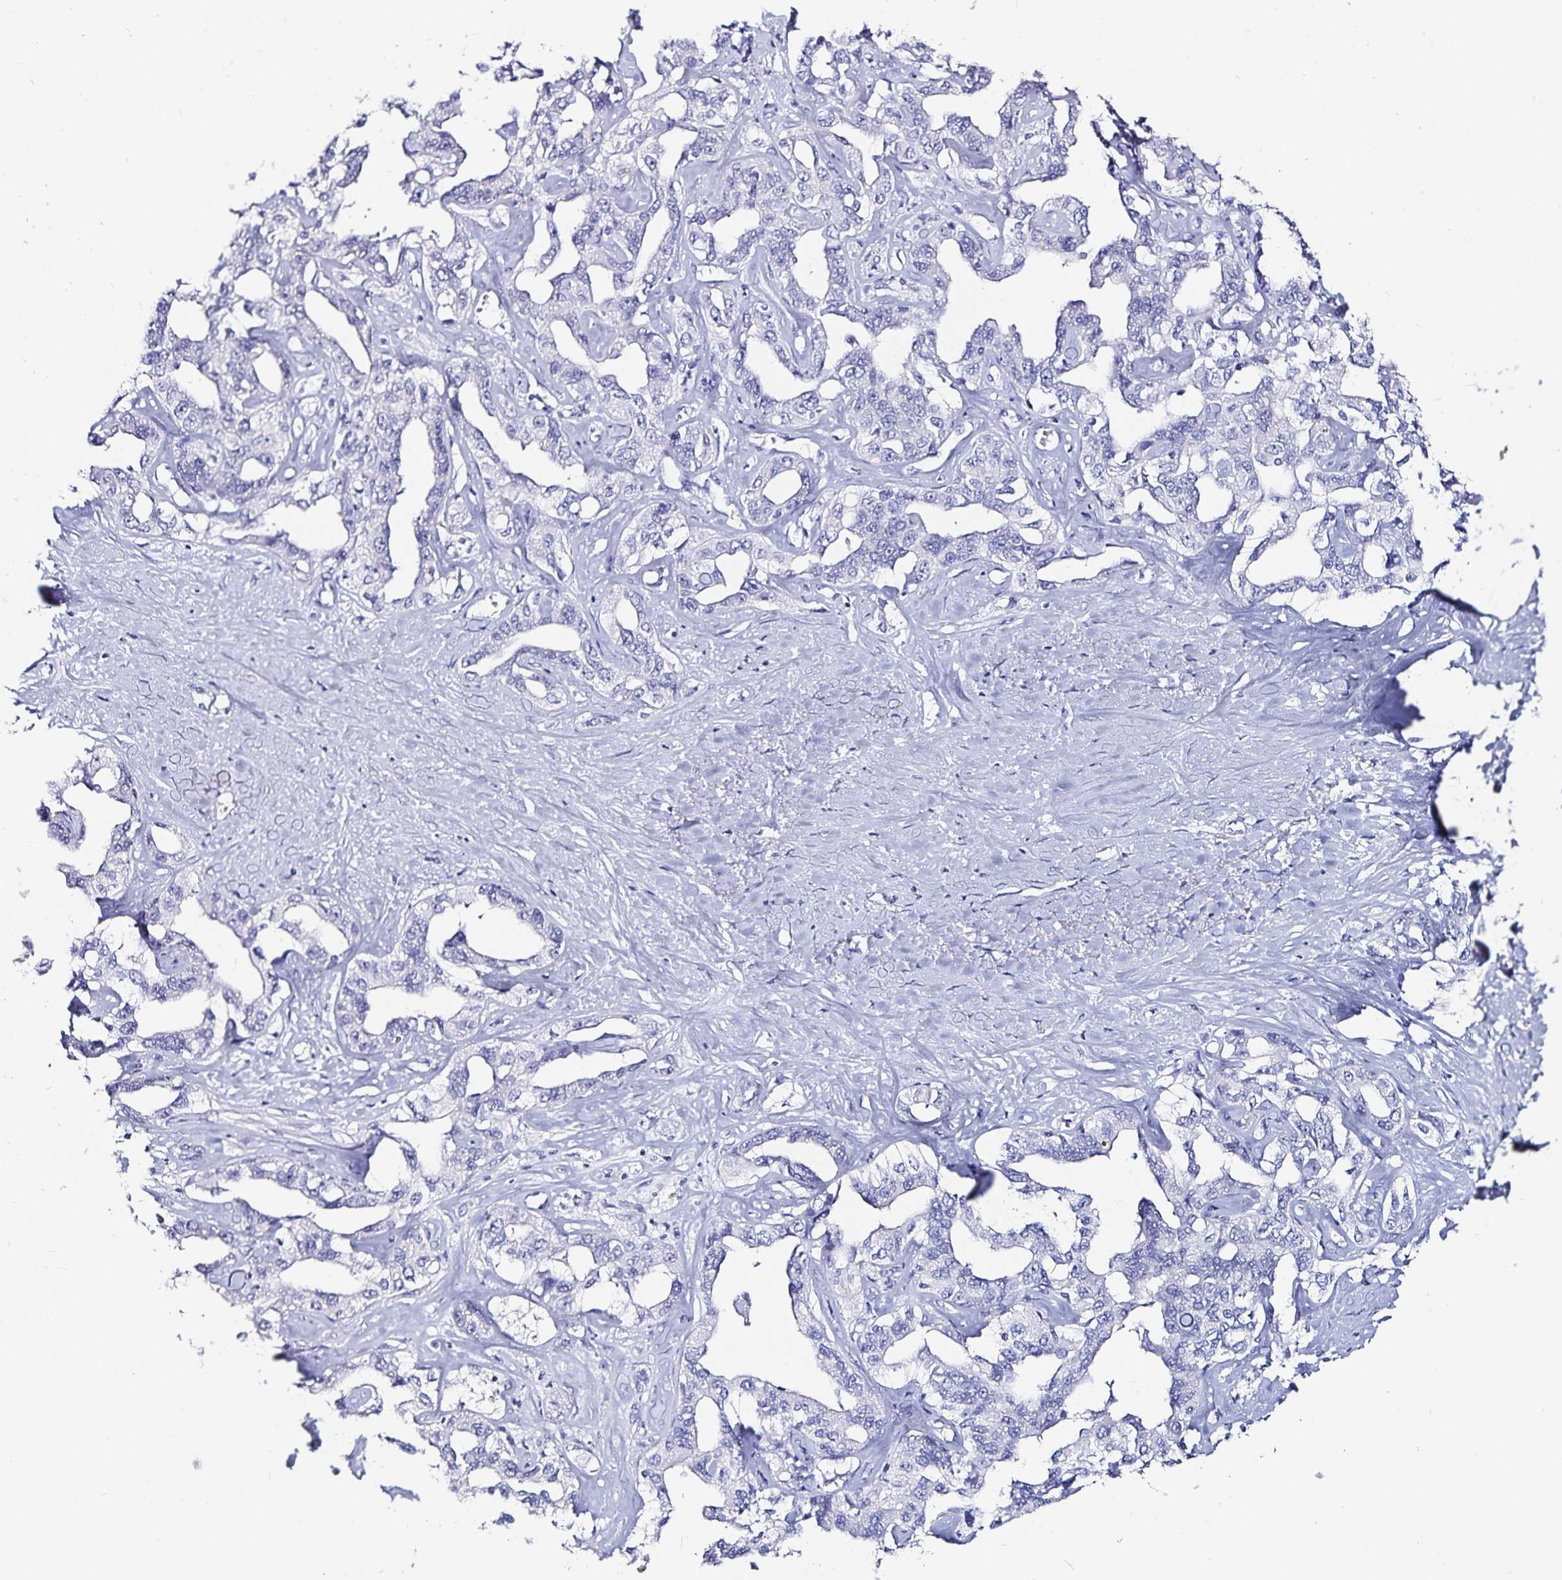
{"staining": {"intensity": "negative", "quantity": "none", "location": "none"}, "tissue": "liver cancer", "cell_type": "Tumor cells", "image_type": "cancer", "snomed": [{"axis": "morphology", "description": "Cholangiocarcinoma"}, {"axis": "topography", "description": "Liver"}], "caption": "This photomicrograph is of liver cholangiocarcinoma stained with immunohistochemistry (IHC) to label a protein in brown with the nuclei are counter-stained blue. There is no staining in tumor cells.", "gene": "TSPAN7", "patient": {"sex": "male", "age": 59}}